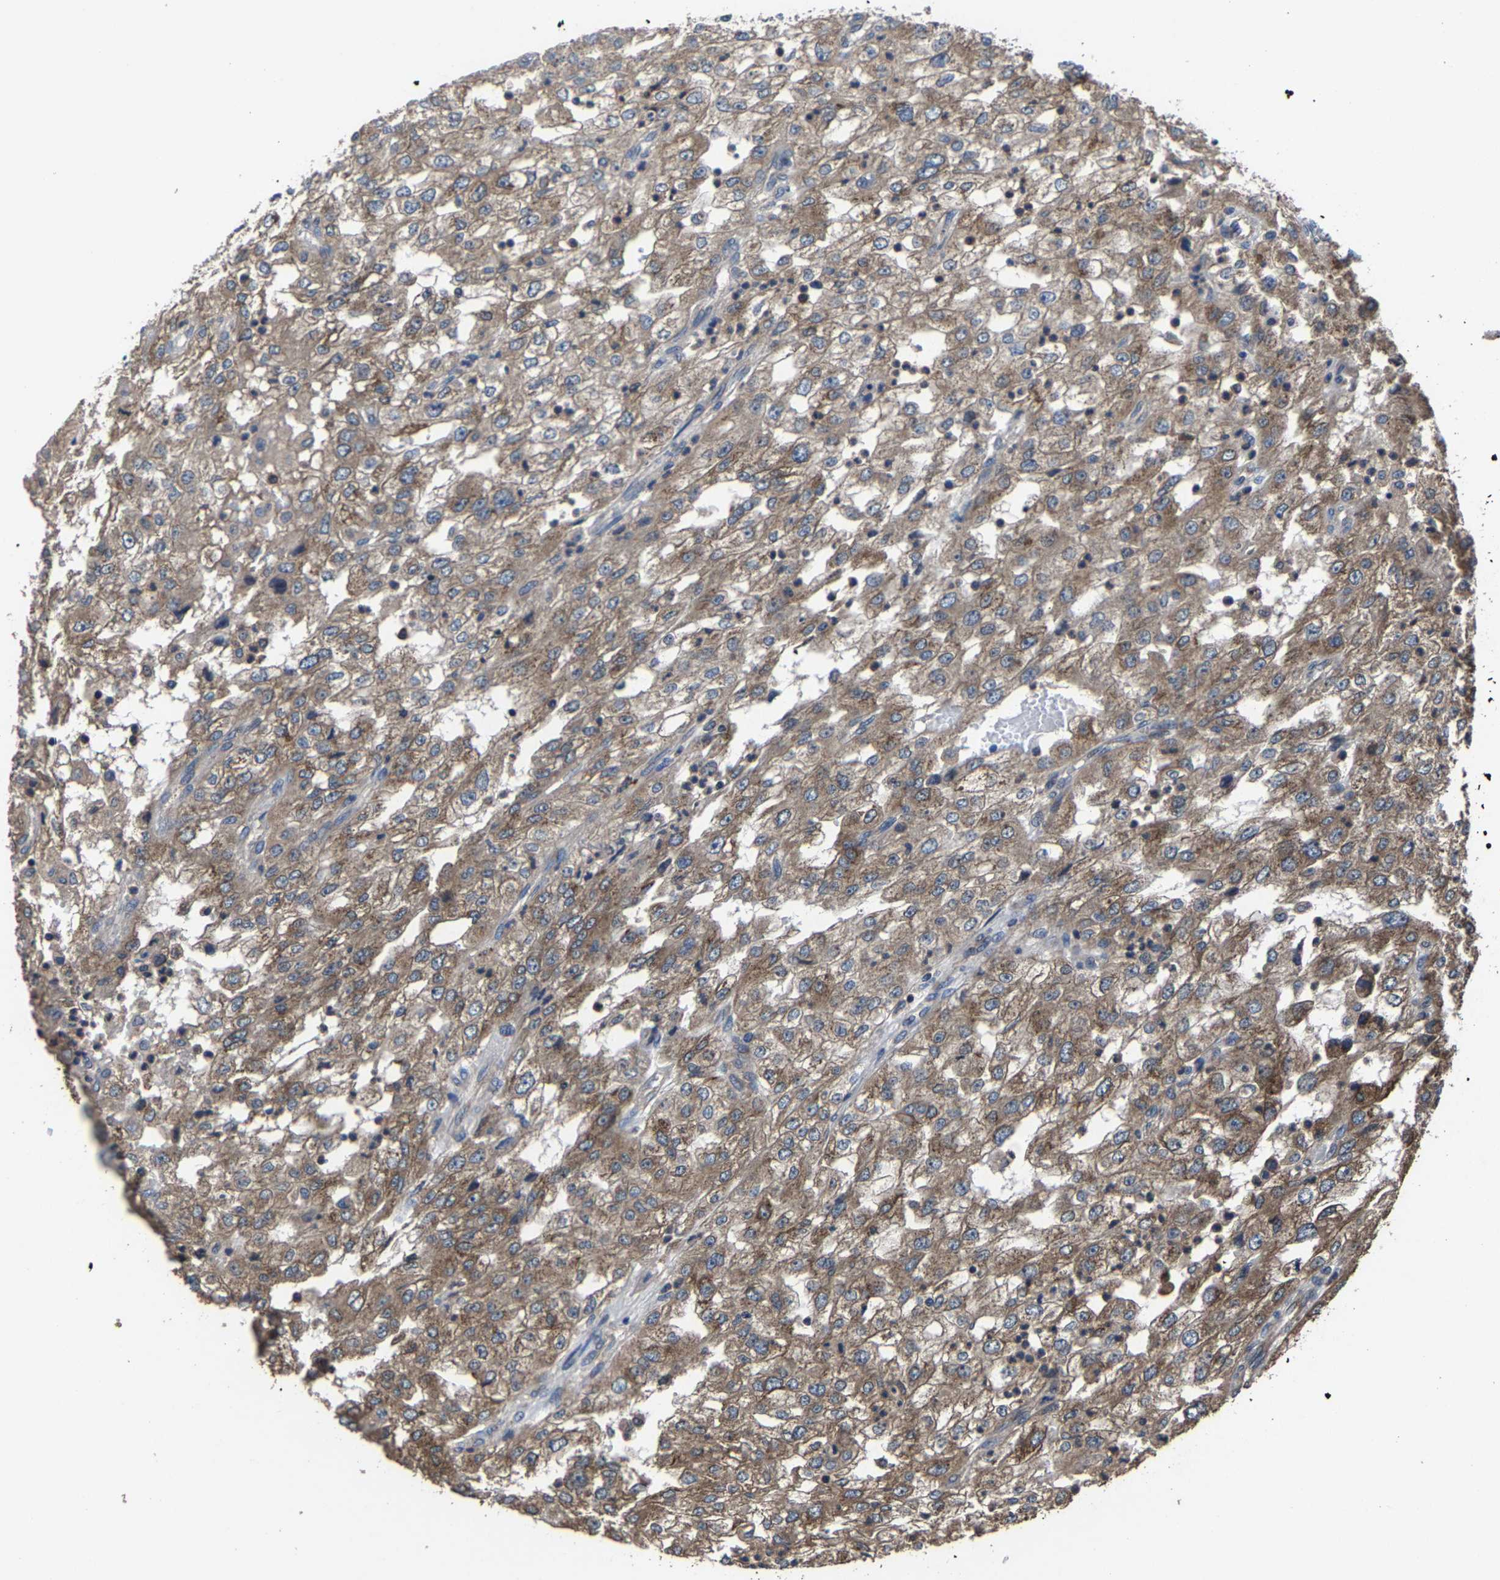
{"staining": {"intensity": "moderate", "quantity": ">75%", "location": "cytoplasmic/membranous"}, "tissue": "renal cancer", "cell_type": "Tumor cells", "image_type": "cancer", "snomed": [{"axis": "morphology", "description": "Adenocarcinoma, NOS"}, {"axis": "topography", "description": "Kidney"}], "caption": "Protein expression analysis of human renal adenocarcinoma reveals moderate cytoplasmic/membranous staining in approximately >75% of tumor cells.", "gene": "EBAG9", "patient": {"sex": "female", "age": 54}}